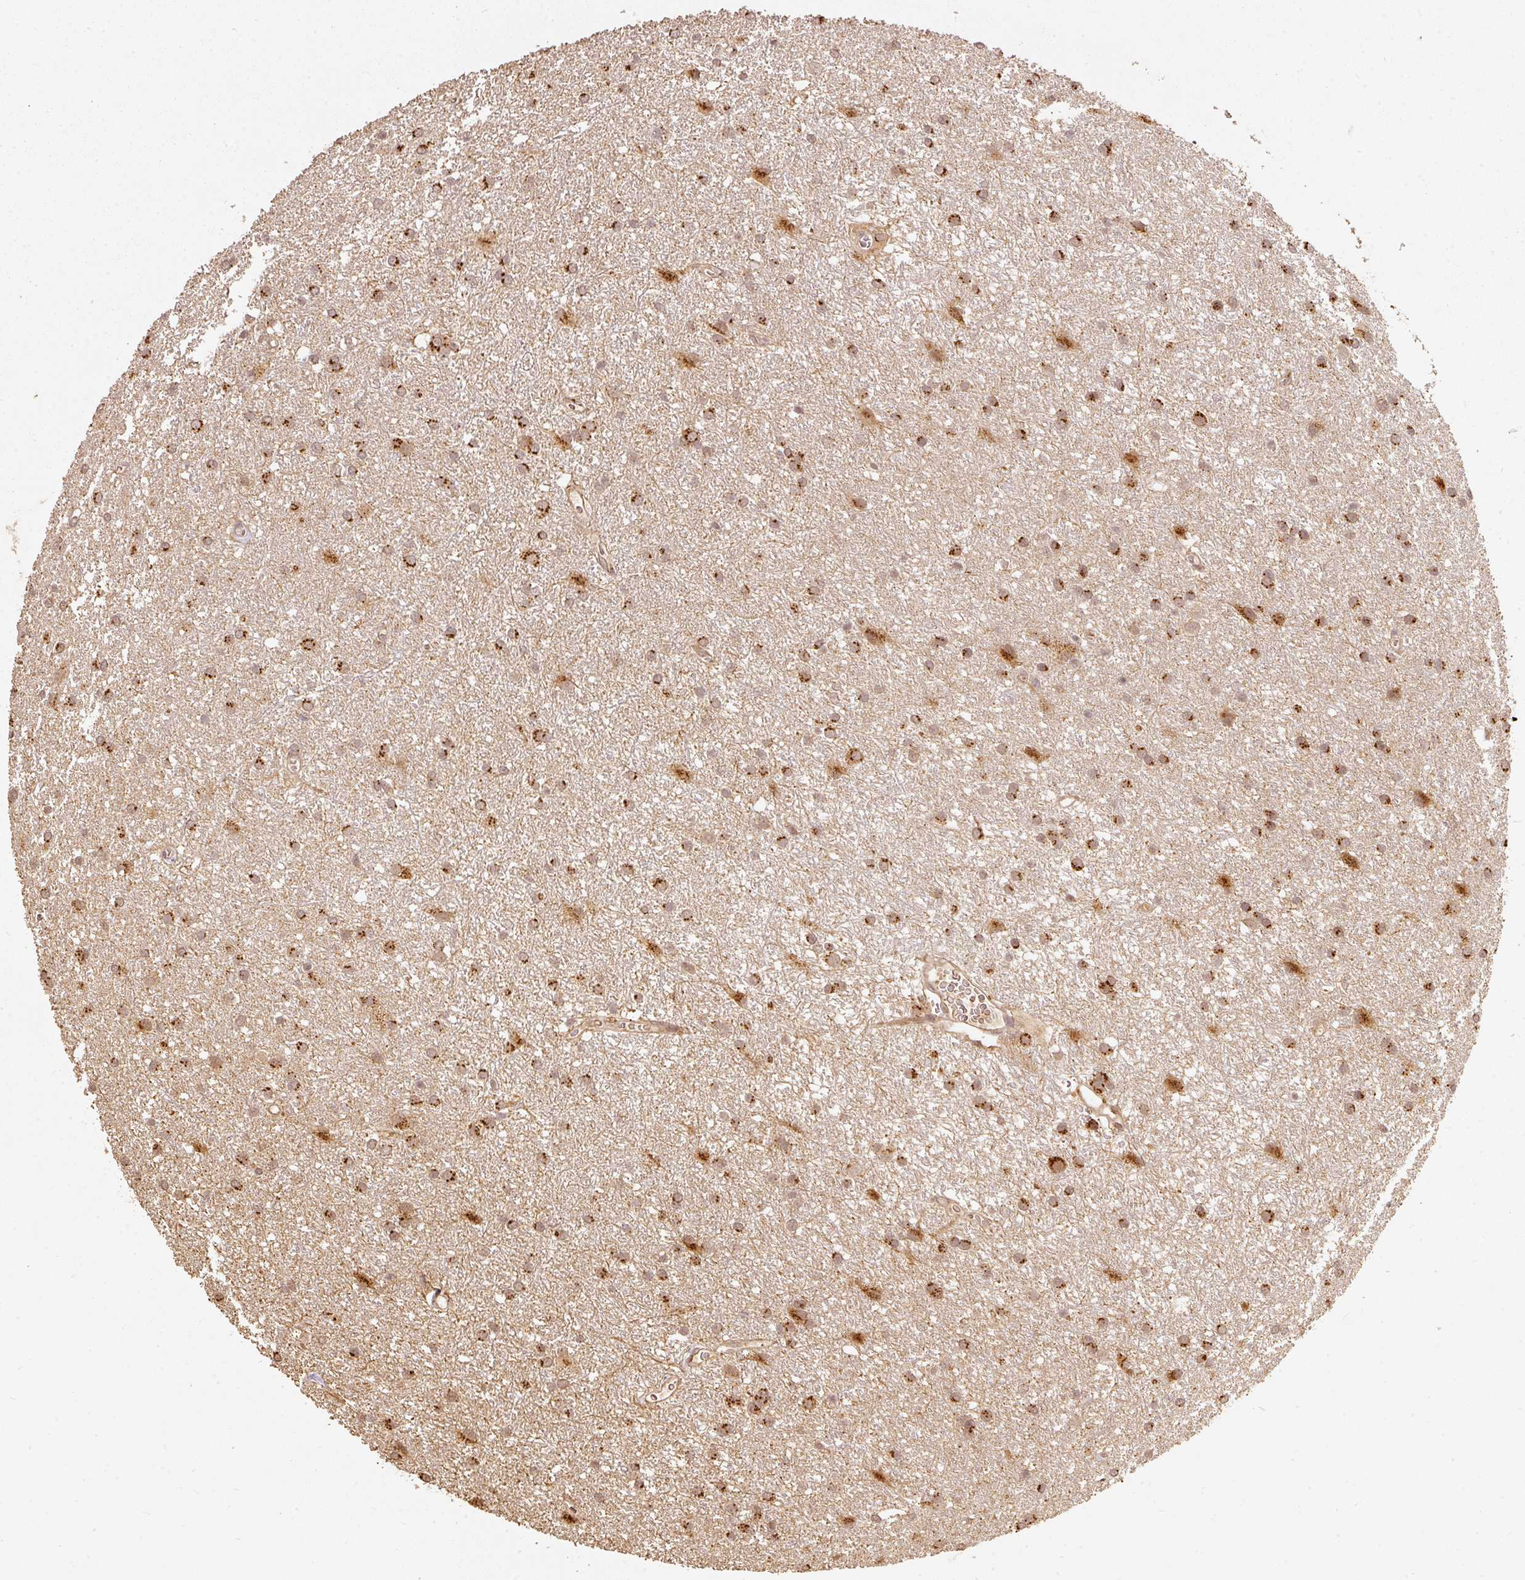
{"staining": {"intensity": "strong", "quantity": ">75%", "location": "cytoplasmic/membranous"}, "tissue": "glioma", "cell_type": "Tumor cells", "image_type": "cancer", "snomed": [{"axis": "morphology", "description": "Glioma, malignant, High grade"}, {"axis": "topography", "description": "Brain"}], "caption": "Protein analysis of glioma tissue displays strong cytoplasmic/membranous expression in approximately >75% of tumor cells.", "gene": "FUT8", "patient": {"sex": "female", "age": 50}}